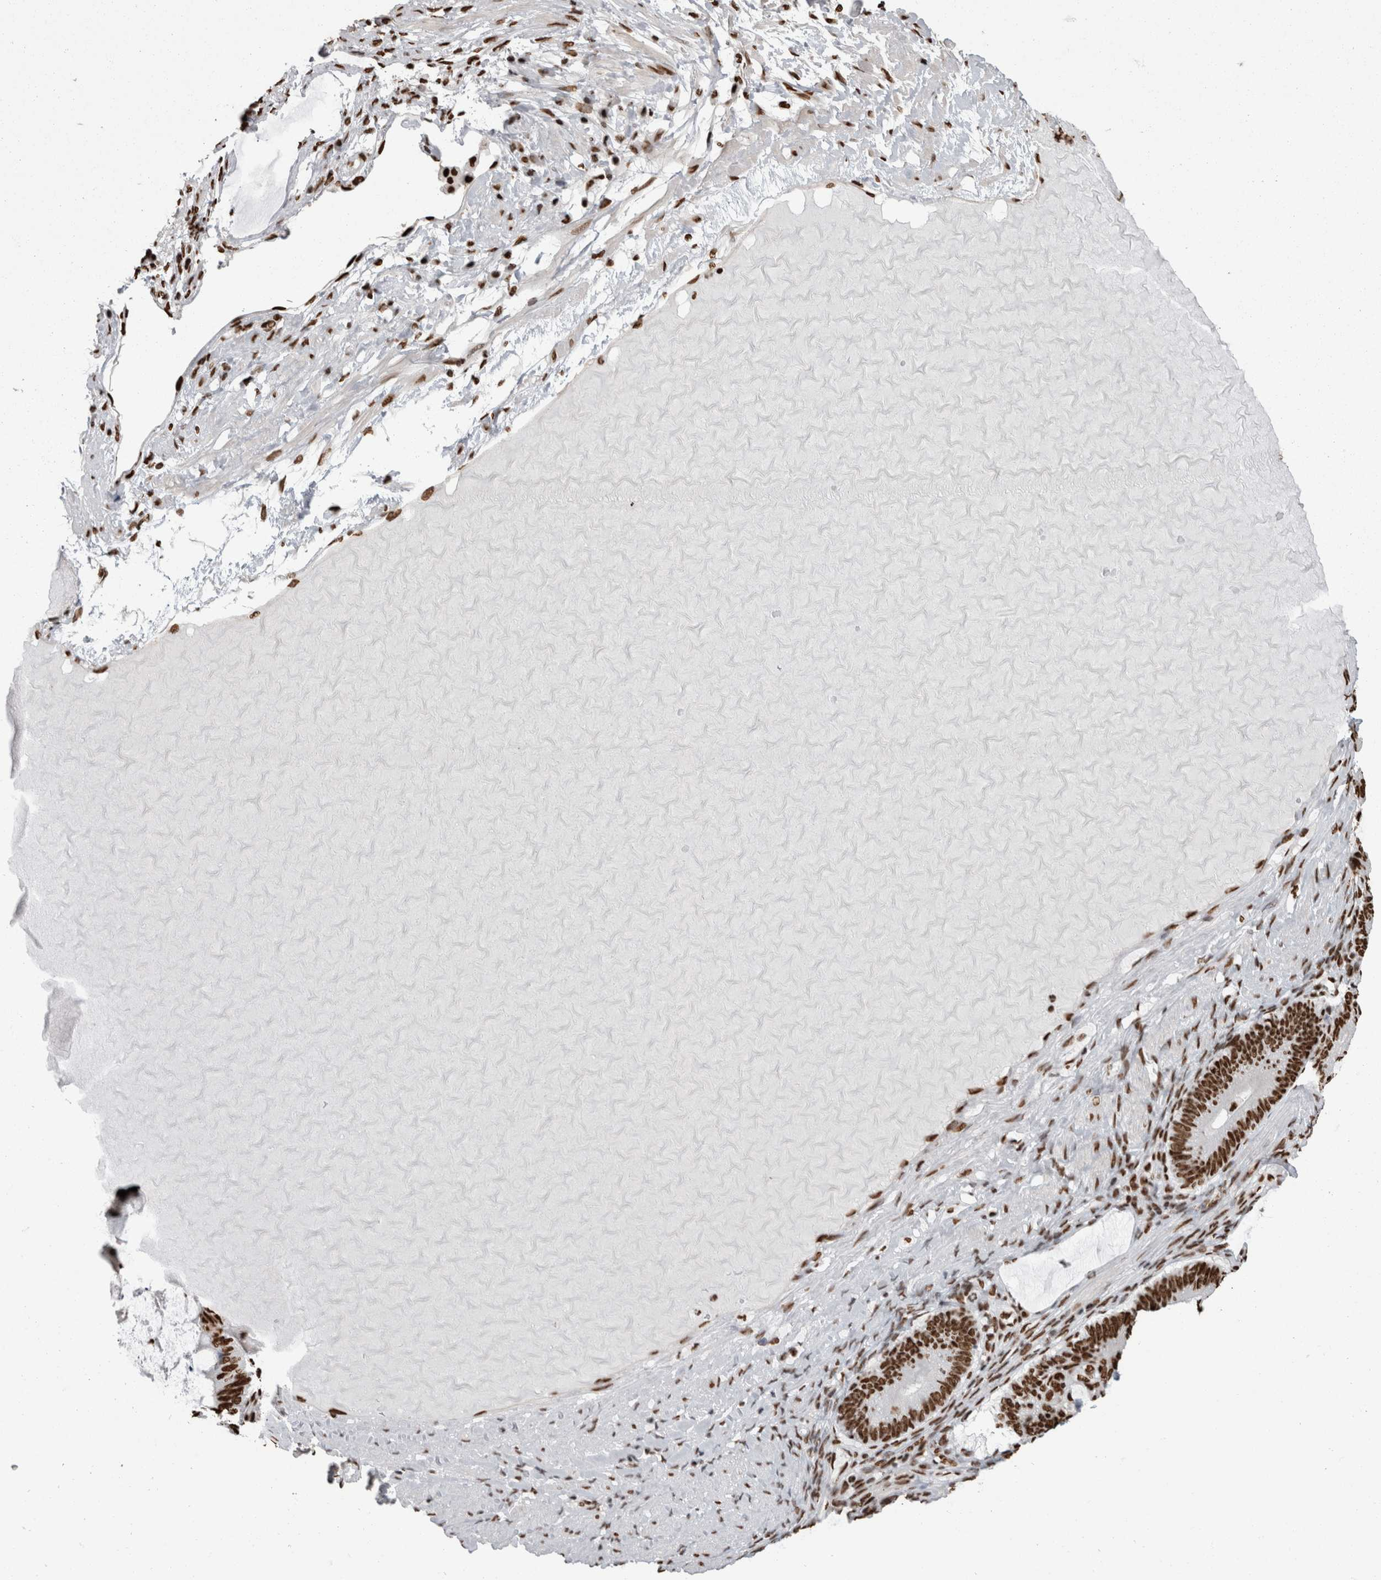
{"staining": {"intensity": "strong", "quantity": ">75%", "location": "nuclear"}, "tissue": "ovarian cancer", "cell_type": "Tumor cells", "image_type": "cancer", "snomed": [{"axis": "morphology", "description": "Cystadenocarcinoma, mucinous, NOS"}, {"axis": "topography", "description": "Ovary"}], "caption": "DAB immunohistochemical staining of ovarian cancer reveals strong nuclear protein positivity in about >75% of tumor cells.", "gene": "HNRNPM", "patient": {"sex": "female", "age": 61}}